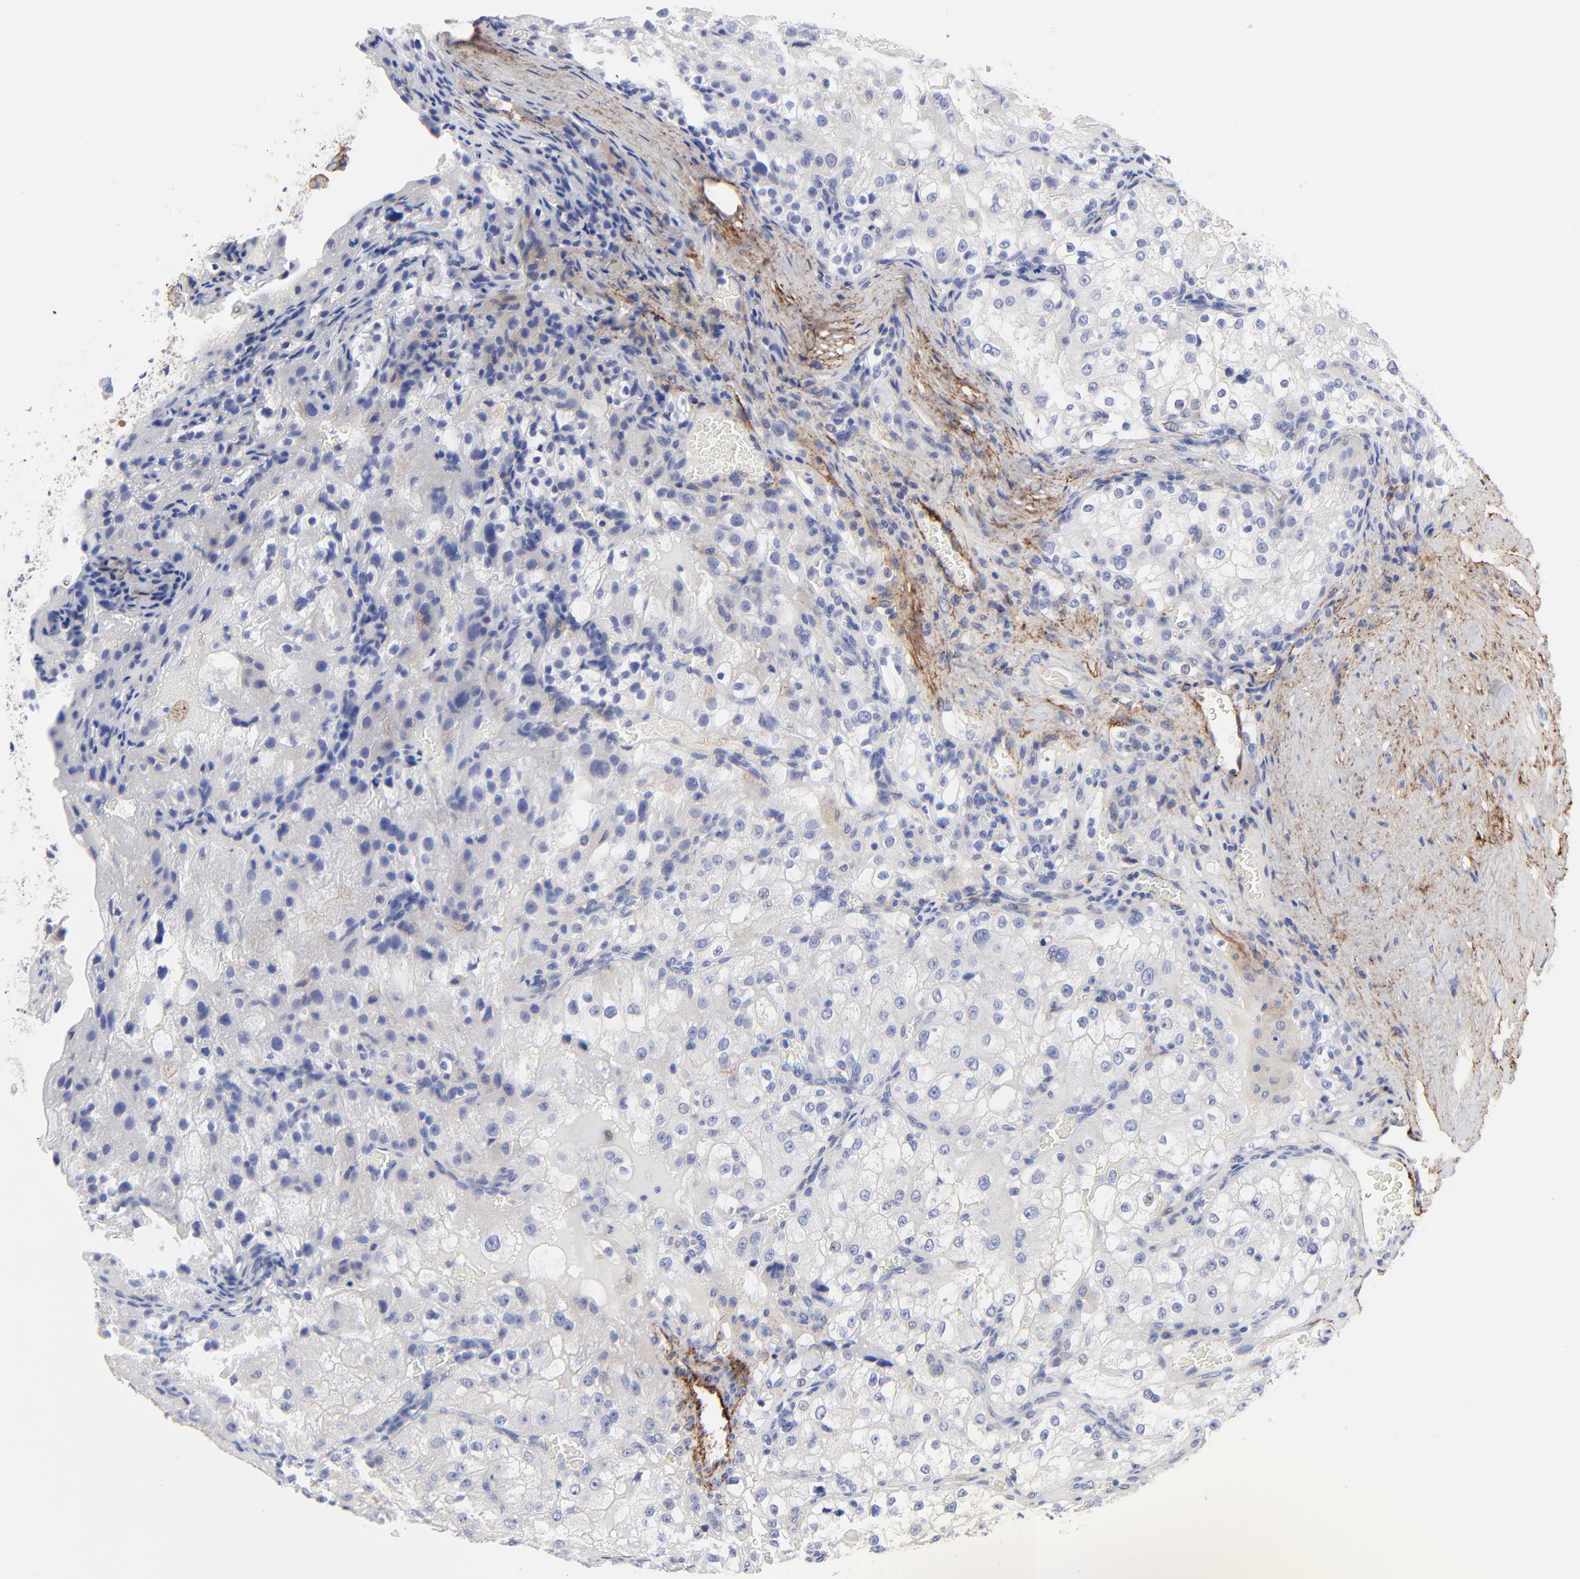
{"staining": {"intensity": "negative", "quantity": "none", "location": "none"}, "tissue": "renal cancer", "cell_type": "Tumor cells", "image_type": "cancer", "snomed": [{"axis": "morphology", "description": "Adenocarcinoma, NOS"}, {"axis": "topography", "description": "Kidney"}], "caption": "Immunohistochemistry (IHC) histopathology image of neoplastic tissue: renal adenocarcinoma stained with DAB (3,3'-diaminobenzidine) exhibits no significant protein expression in tumor cells.", "gene": "FBLN2", "patient": {"sex": "female", "age": 74}}